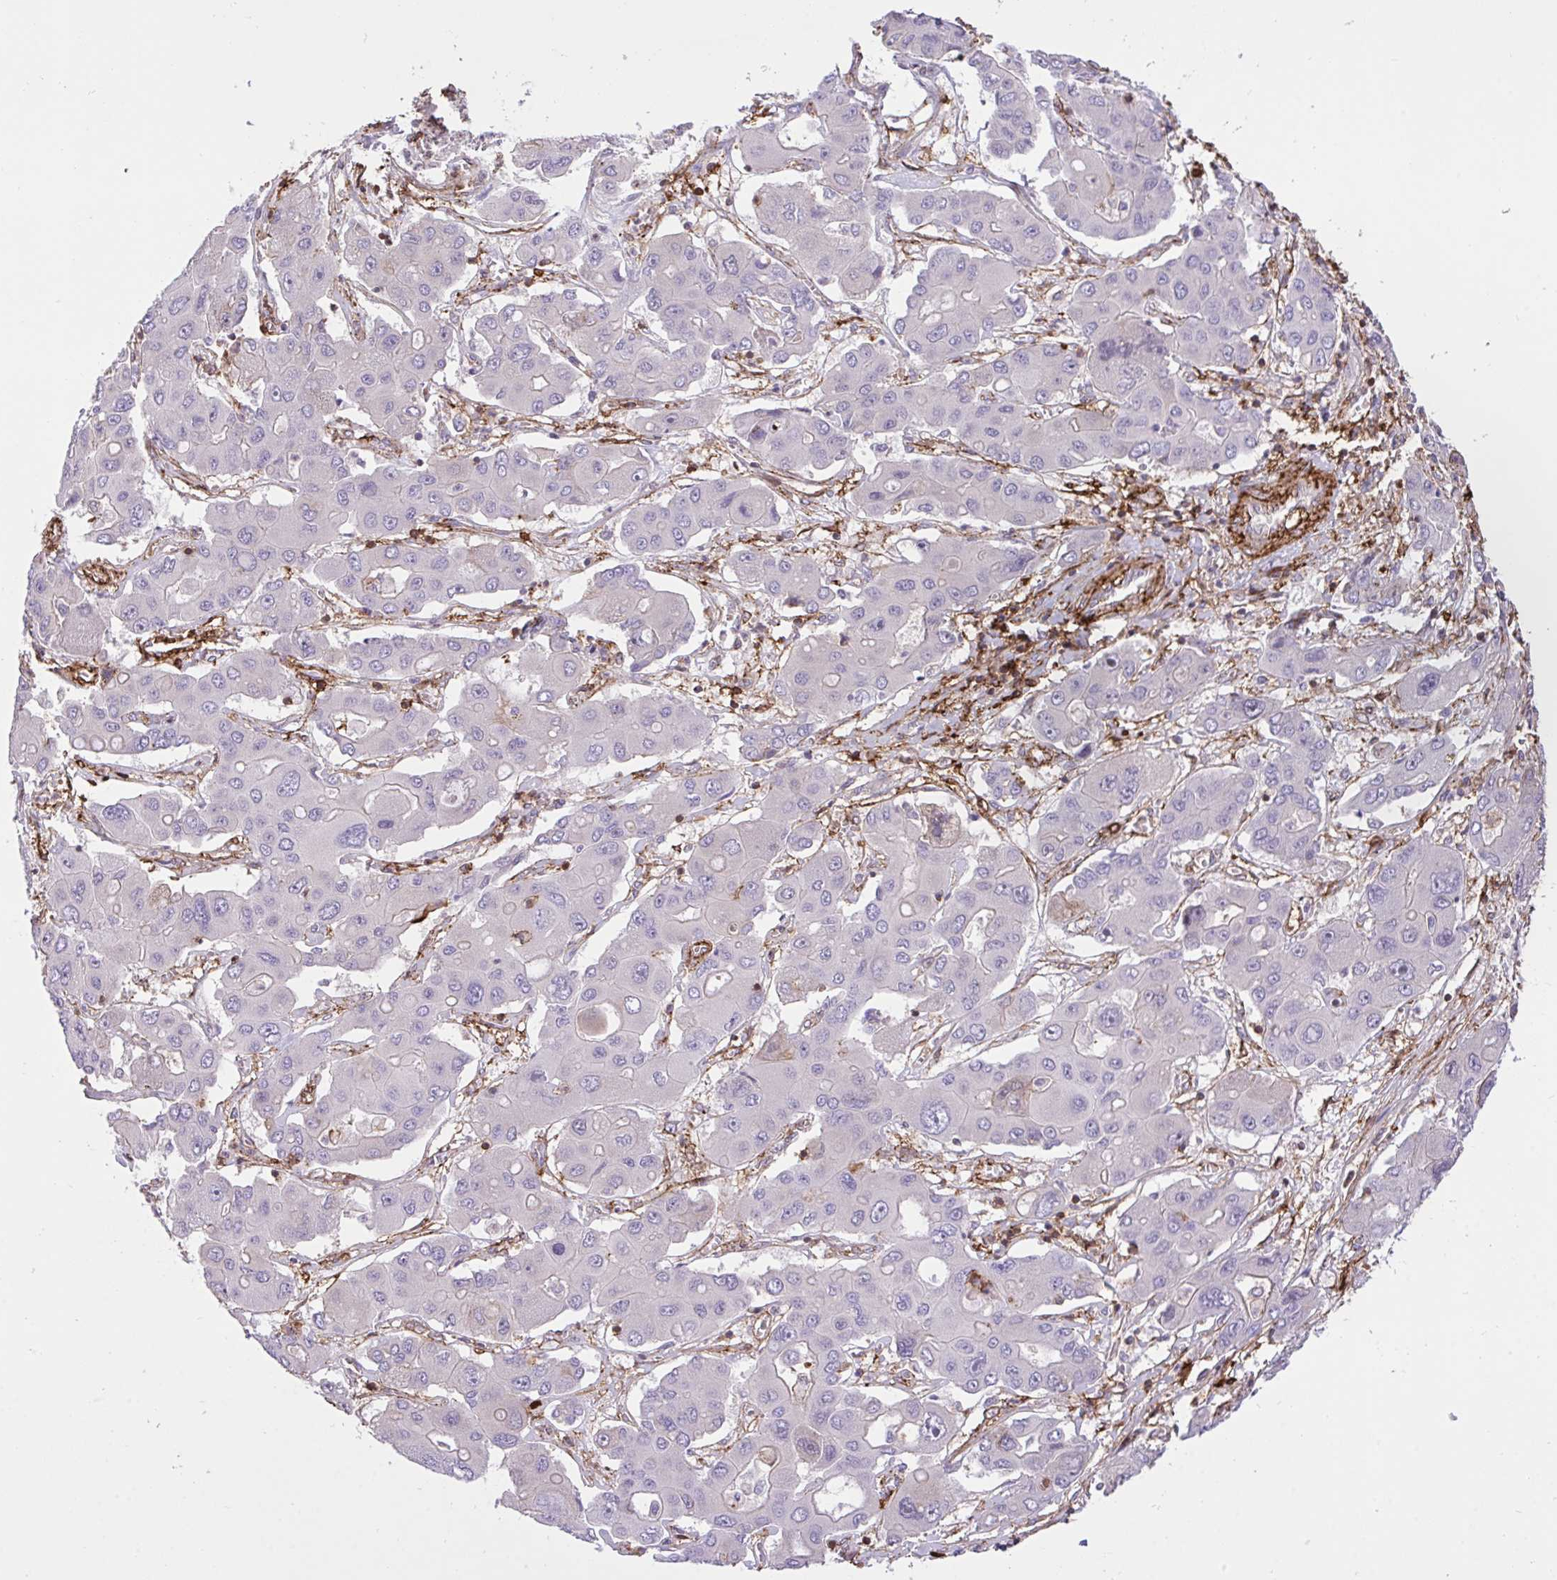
{"staining": {"intensity": "negative", "quantity": "none", "location": "none"}, "tissue": "liver cancer", "cell_type": "Tumor cells", "image_type": "cancer", "snomed": [{"axis": "morphology", "description": "Cholangiocarcinoma"}, {"axis": "topography", "description": "Liver"}], "caption": "Tumor cells are negative for protein expression in human liver cancer. (Brightfield microscopy of DAB (3,3'-diaminobenzidine) immunohistochemistry at high magnification).", "gene": "ERI1", "patient": {"sex": "male", "age": 67}}